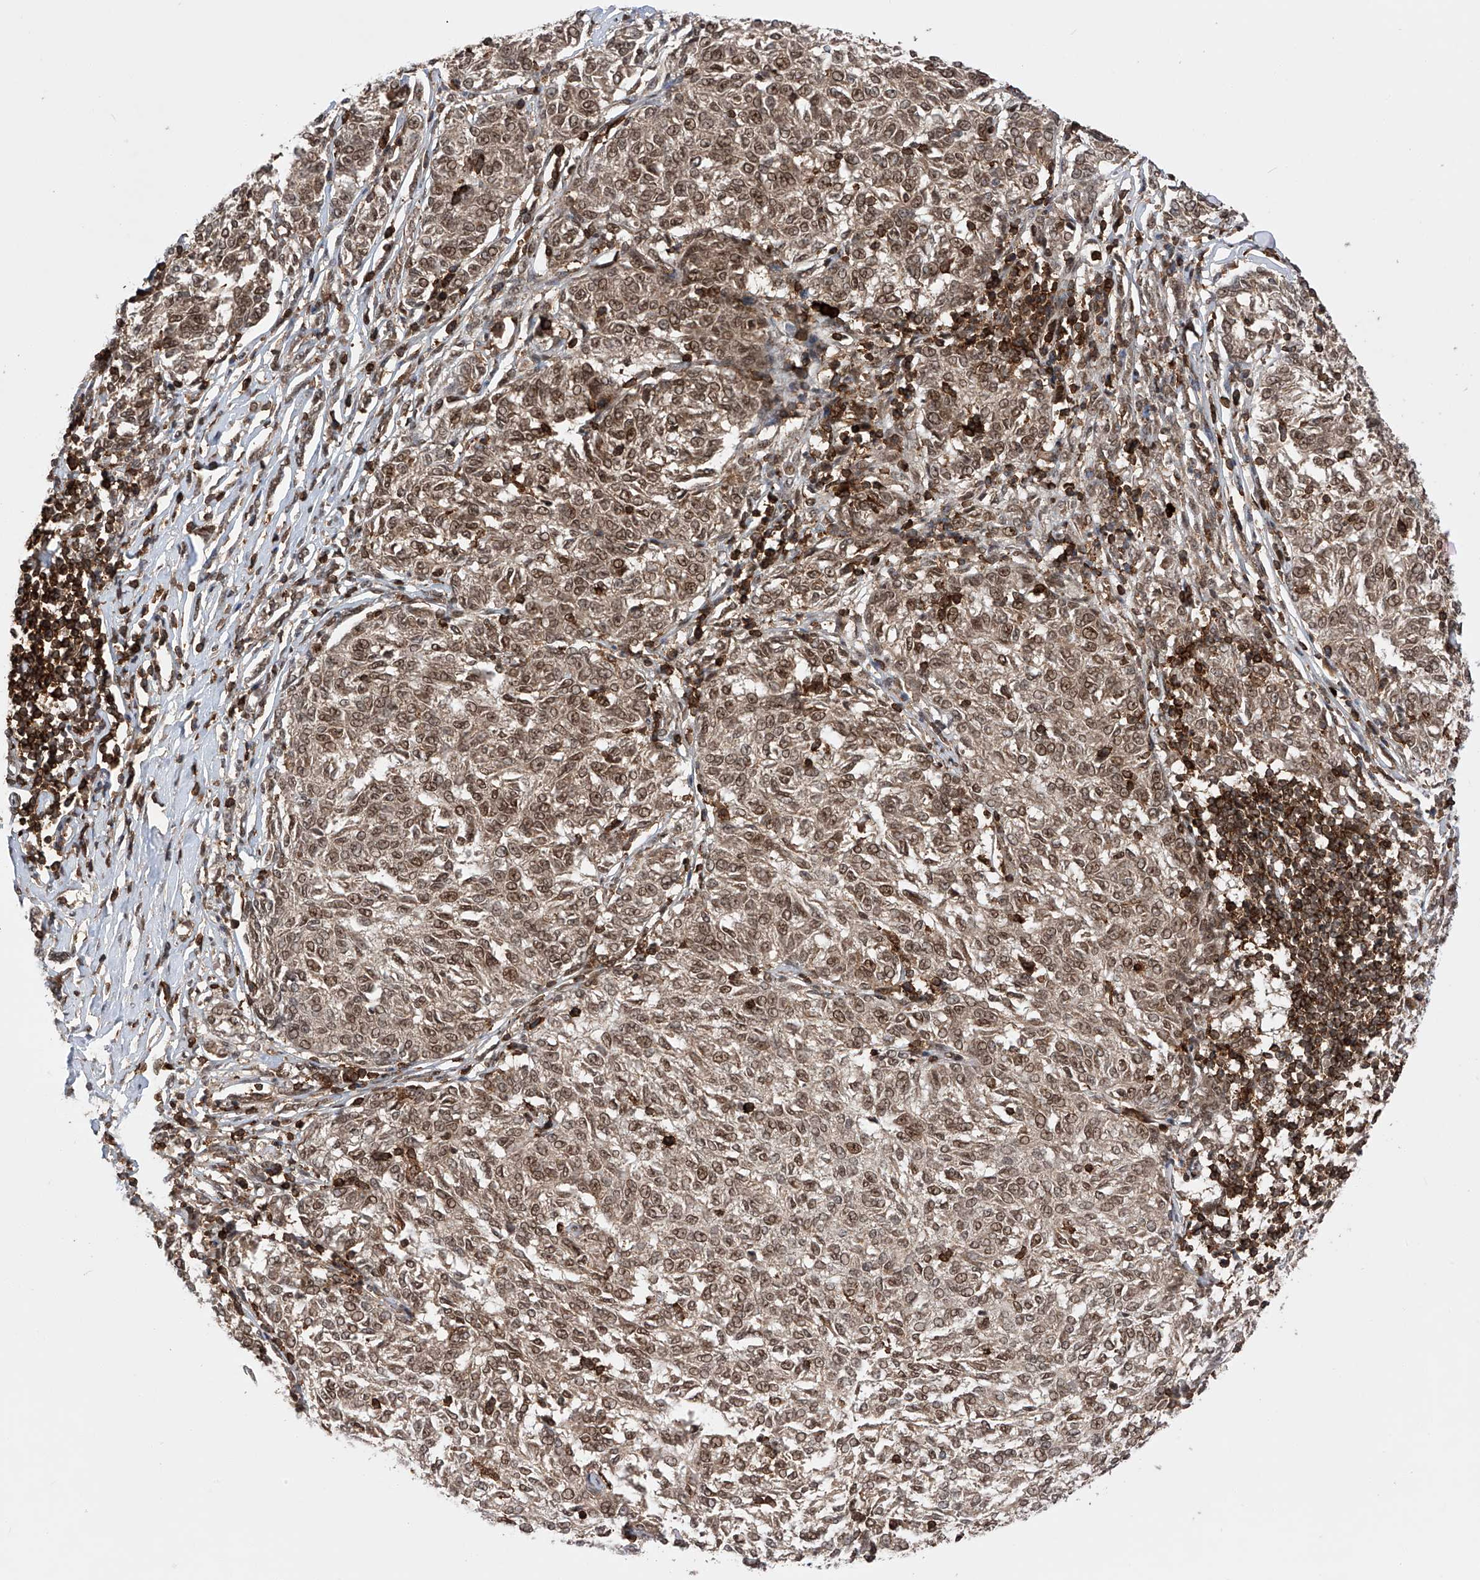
{"staining": {"intensity": "moderate", "quantity": ">75%", "location": "cytoplasmic/membranous,nuclear"}, "tissue": "melanoma", "cell_type": "Tumor cells", "image_type": "cancer", "snomed": [{"axis": "morphology", "description": "Malignant melanoma, NOS"}, {"axis": "topography", "description": "Skin"}], "caption": "An immunohistochemistry image of tumor tissue is shown. Protein staining in brown labels moderate cytoplasmic/membranous and nuclear positivity in malignant melanoma within tumor cells.", "gene": "ZNF280D", "patient": {"sex": "female", "age": 72}}